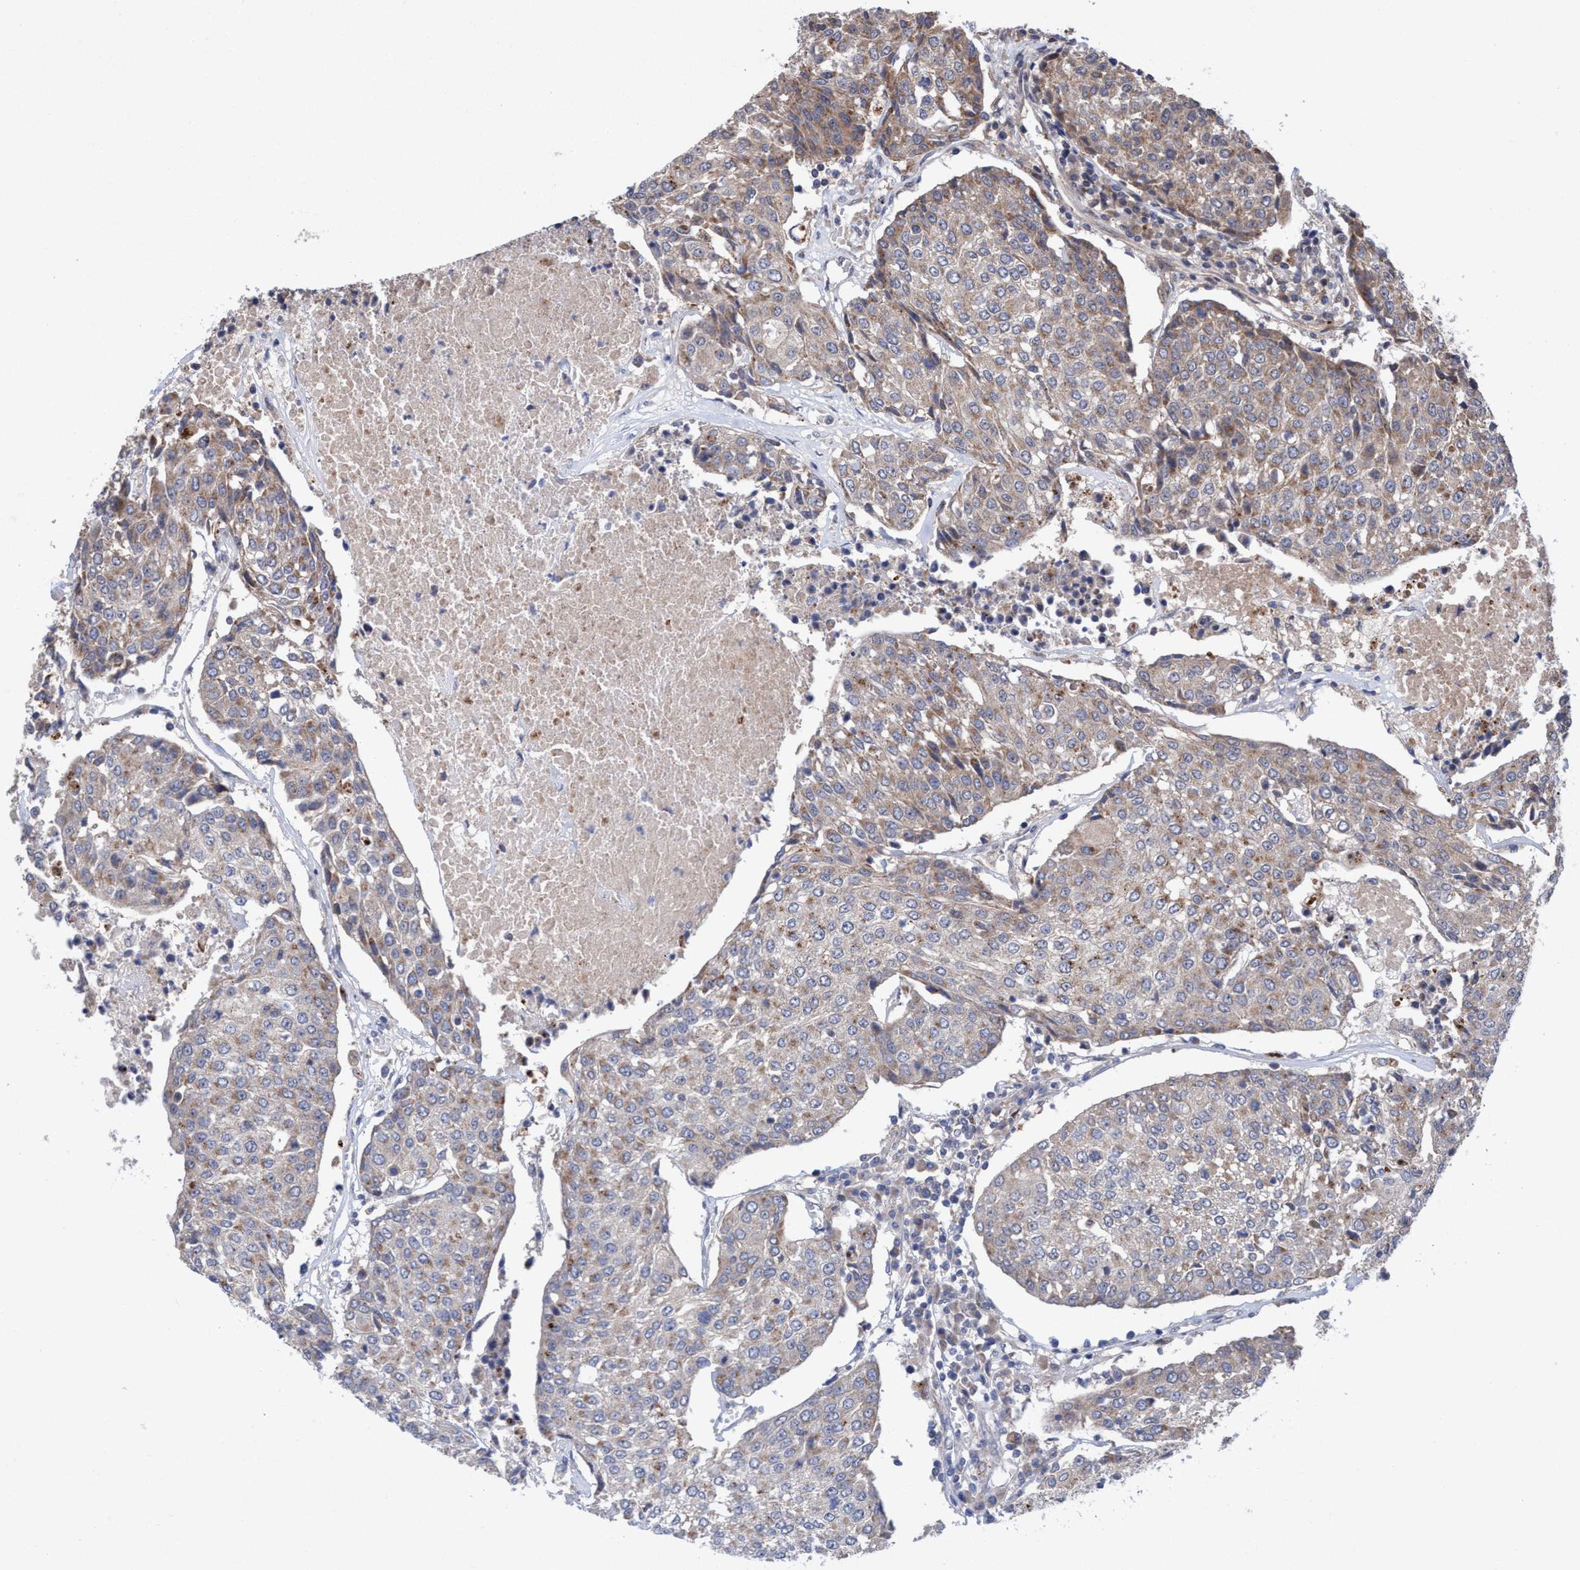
{"staining": {"intensity": "weak", "quantity": ">75%", "location": "cytoplasmic/membranous"}, "tissue": "urothelial cancer", "cell_type": "Tumor cells", "image_type": "cancer", "snomed": [{"axis": "morphology", "description": "Urothelial carcinoma, High grade"}, {"axis": "topography", "description": "Urinary bladder"}], "caption": "High-power microscopy captured an immunohistochemistry (IHC) histopathology image of urothelial cancer, revealing weak cytoplasmic/membranous expression in about >75% of tumor cells.", "gene": "P2RY14", "patient": {"sex": "female", "age": 85}}